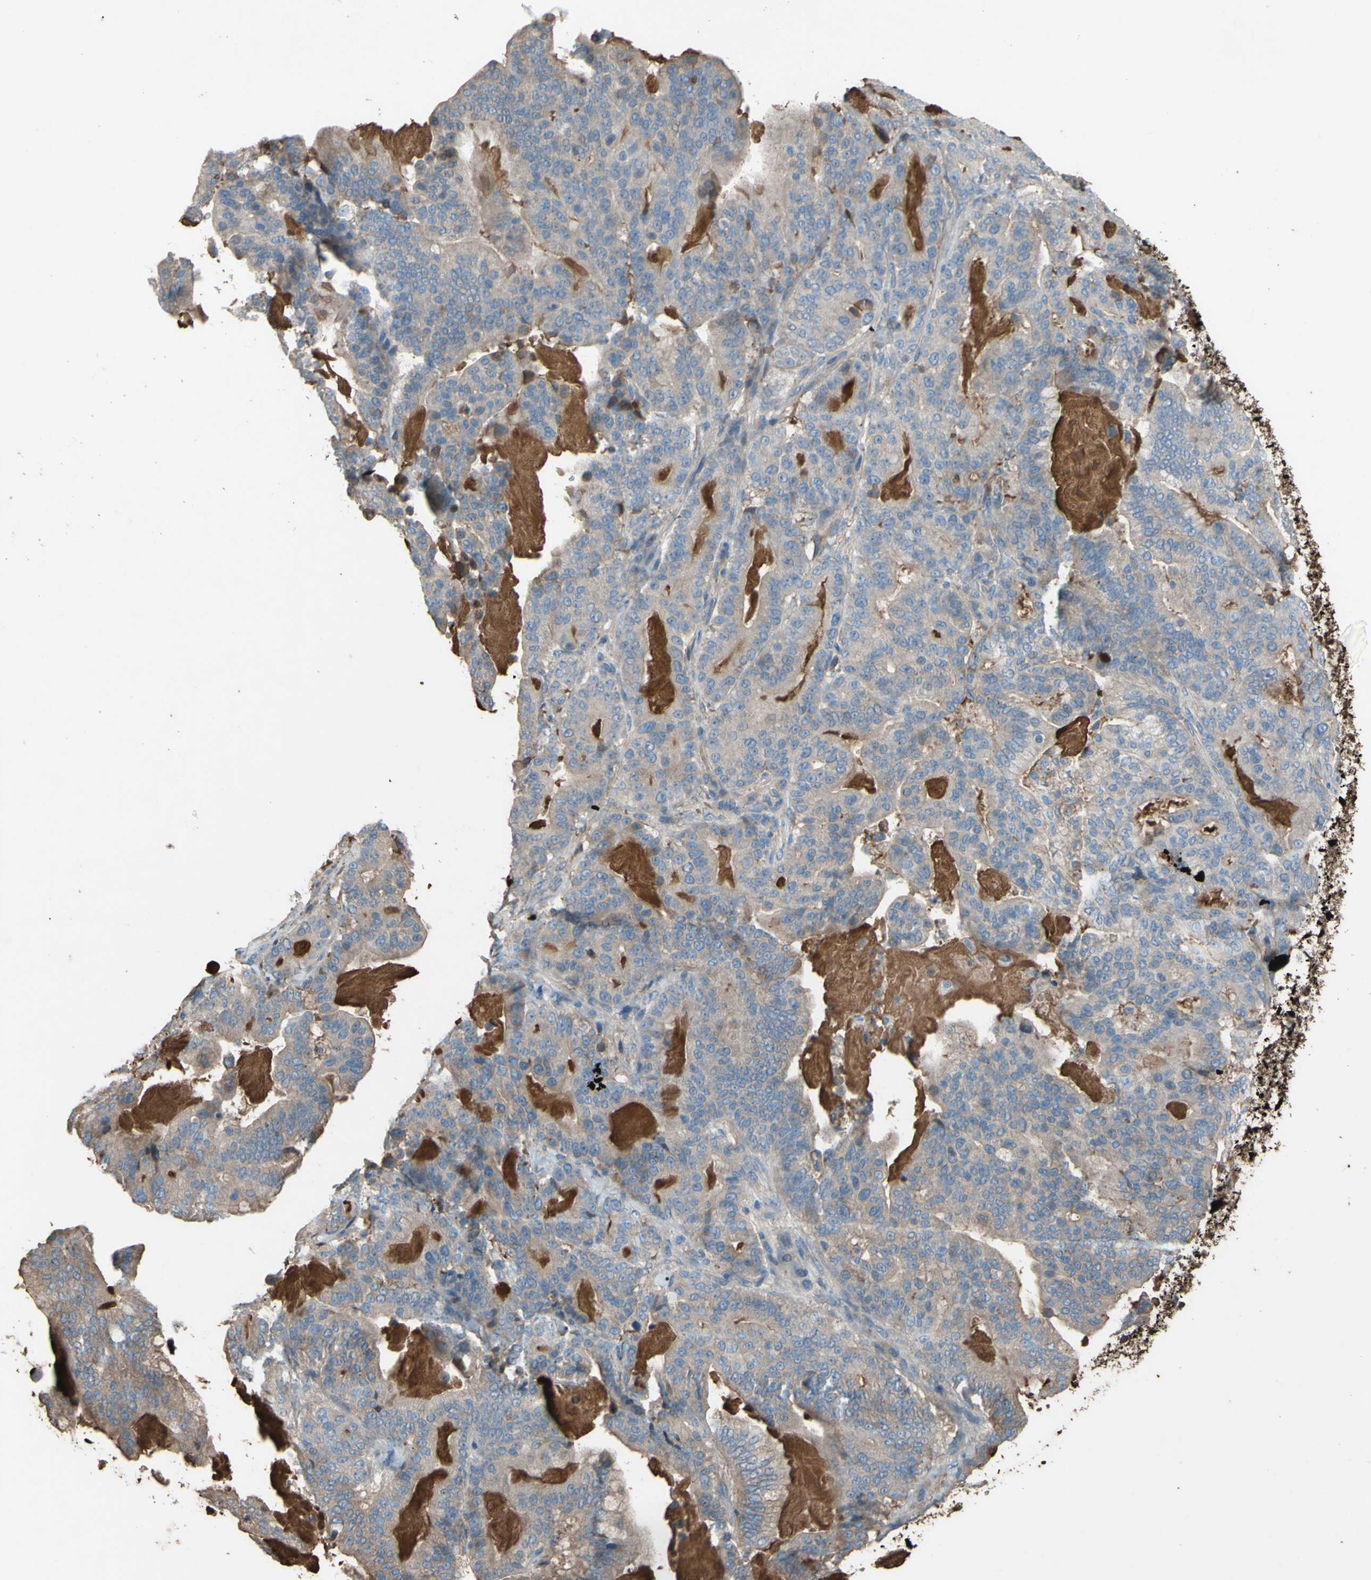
{"staining": {"intensity": "moderate", "quantity": "25%-75%", "location": "cytoplasmic/membranous"}, "tissue": "pancreatic cancer", "cell_type": "Tumor cells", "image_type": "cancer", "snomed": [{"axis": "morphology", "description": "Adenocarcinoma, NOS"}, {"axis": "topography", "description": "Pancreas"}], "caption": "Moderate cytoplasmic/membranous protein staining is appreciated in about 25%-75% of tumor cells in adenocarcinoma (pancreatic).", "gene": "PTGDS", "patient": {"sex": "male", "age": 63}}